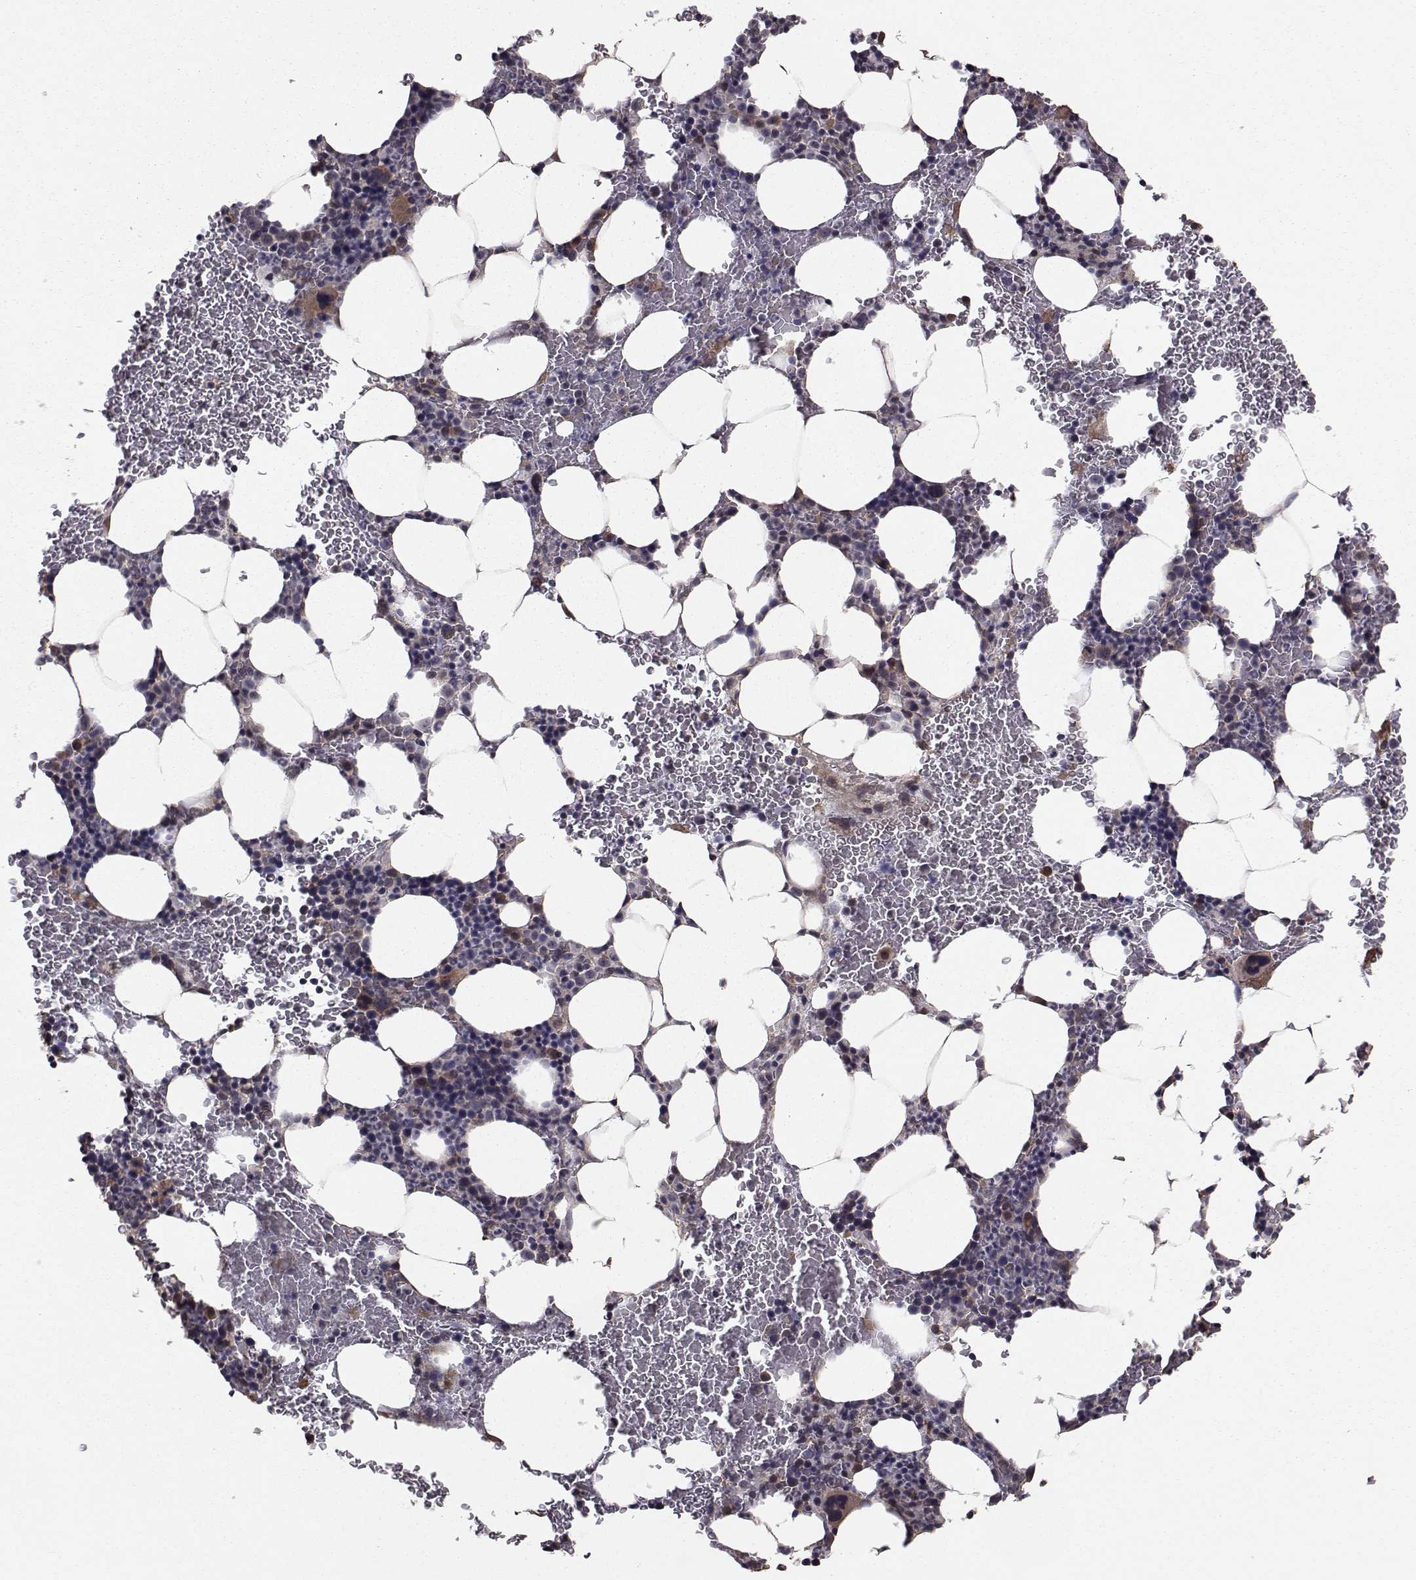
{"staining": {"intensity": "moderate", "quantity": "<25%", "location": "cytoplasmic/membranous"}, "tissue": "bone marrow", "cell_type": "Hematopoietic cells", "image_type": "normal", "snomed": [{"axis": "morphology", "description": "Normal tissue, NOS"}, {"axis": "topography", "description": "Bone marrow"}], "caption": "Protein expression analysis of normal bone marrow displays moderate cytoplasmic/membranous positivity in approximately <25% of hematopoietic cells.", "gene": "TRIP10", "patient": {"sex": "male", "age": 64}}